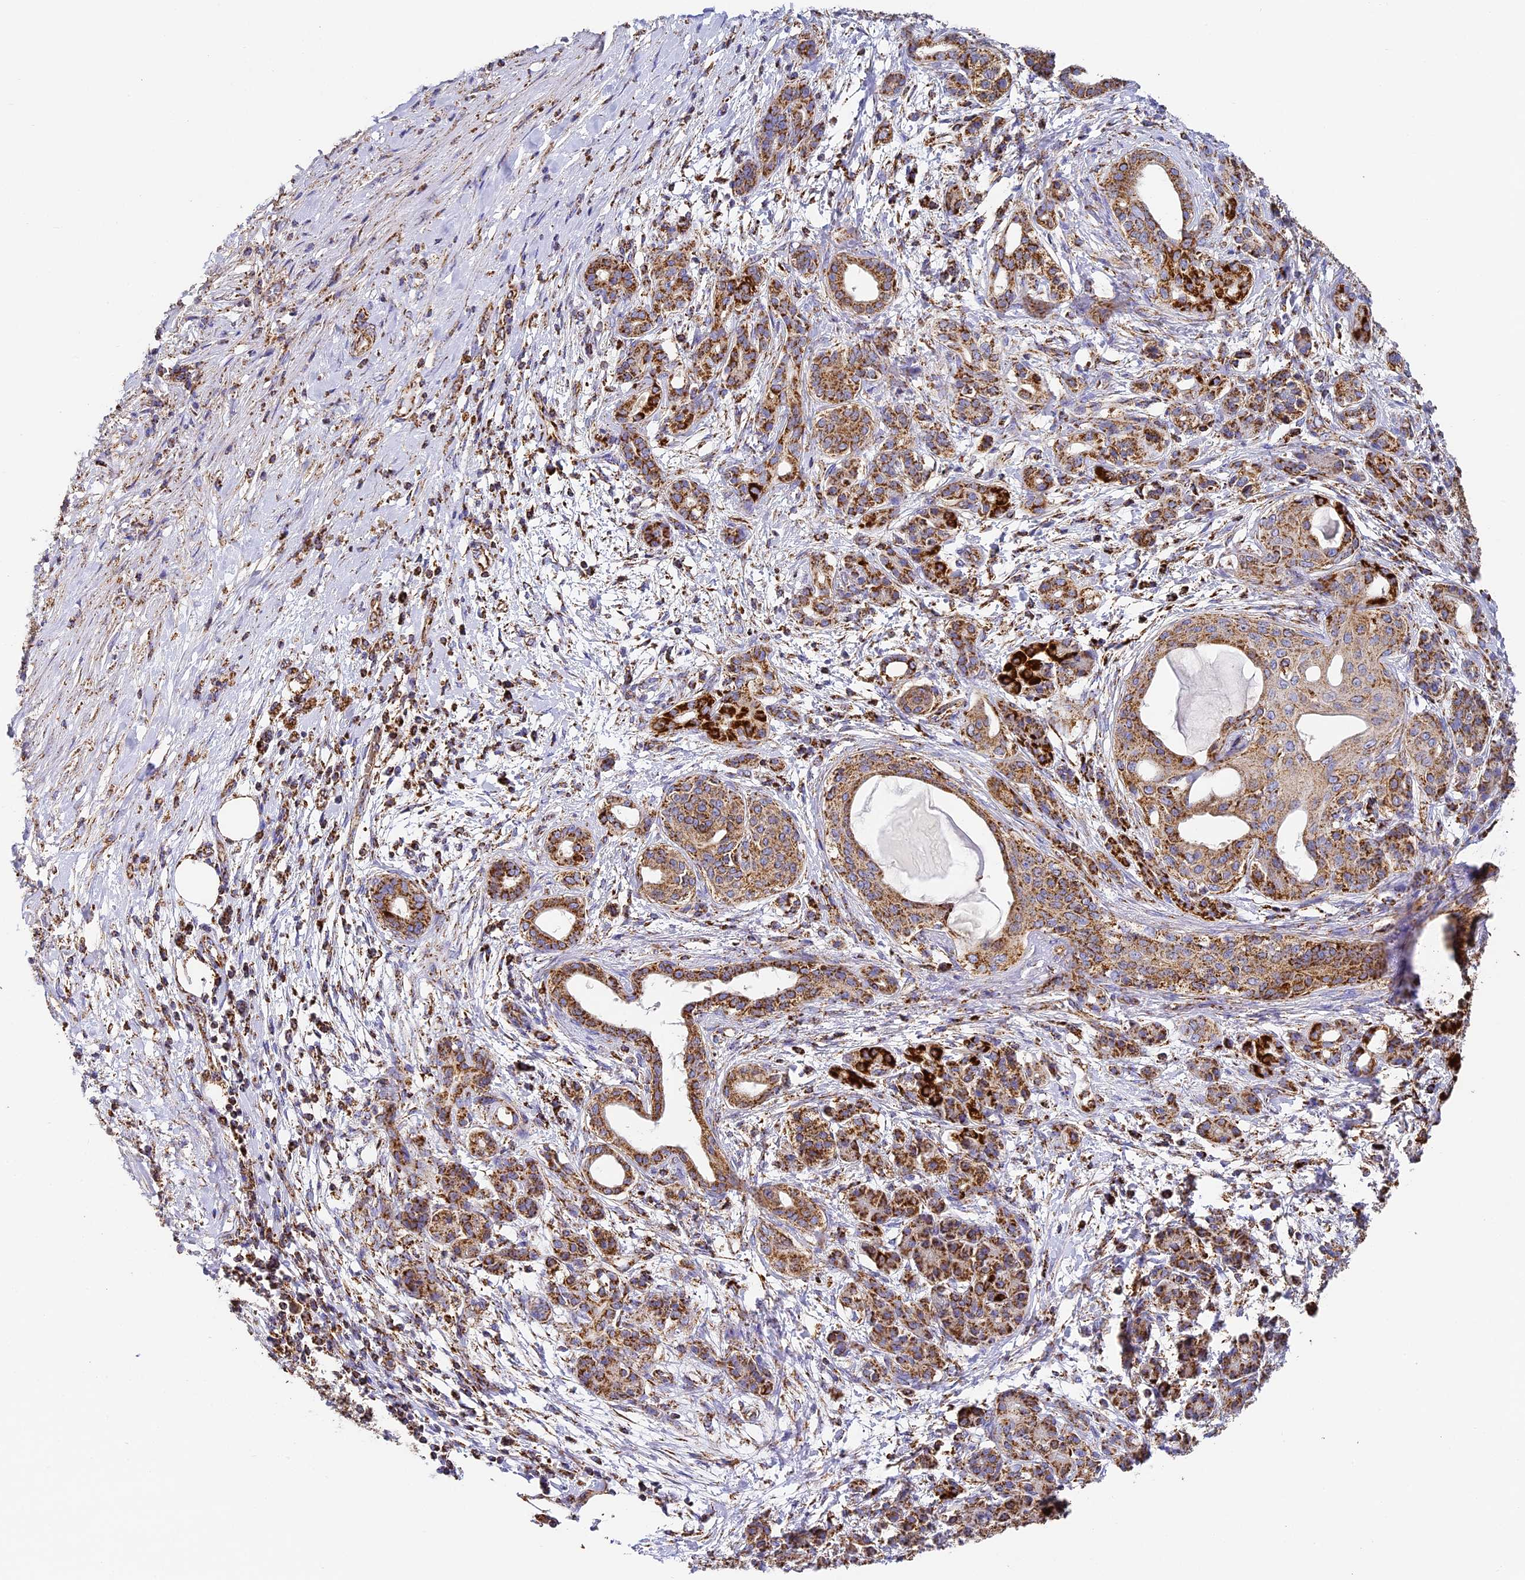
{"staining": {"intensity": "moderate", "quantity": ">75%", "location": "cytoplasmic/membranous"}, "tissue": "pancreatic cancer", "cell_type": "Tumor cells", "image_type": "cancer", "snomed": [{"axis": "morphology", "description": "Adenocarcinoma, NOS"}, {"axis": "topography", "description": "Pancreas"}], "caption": "The immunohistochemical stain shows moderate cytoplasmic/membranous expression in tumor cells of adenocarcinoma (pancreatic) tissue.", "gene": "STK17A", "patient": {"sex": "female", "age": 55}}